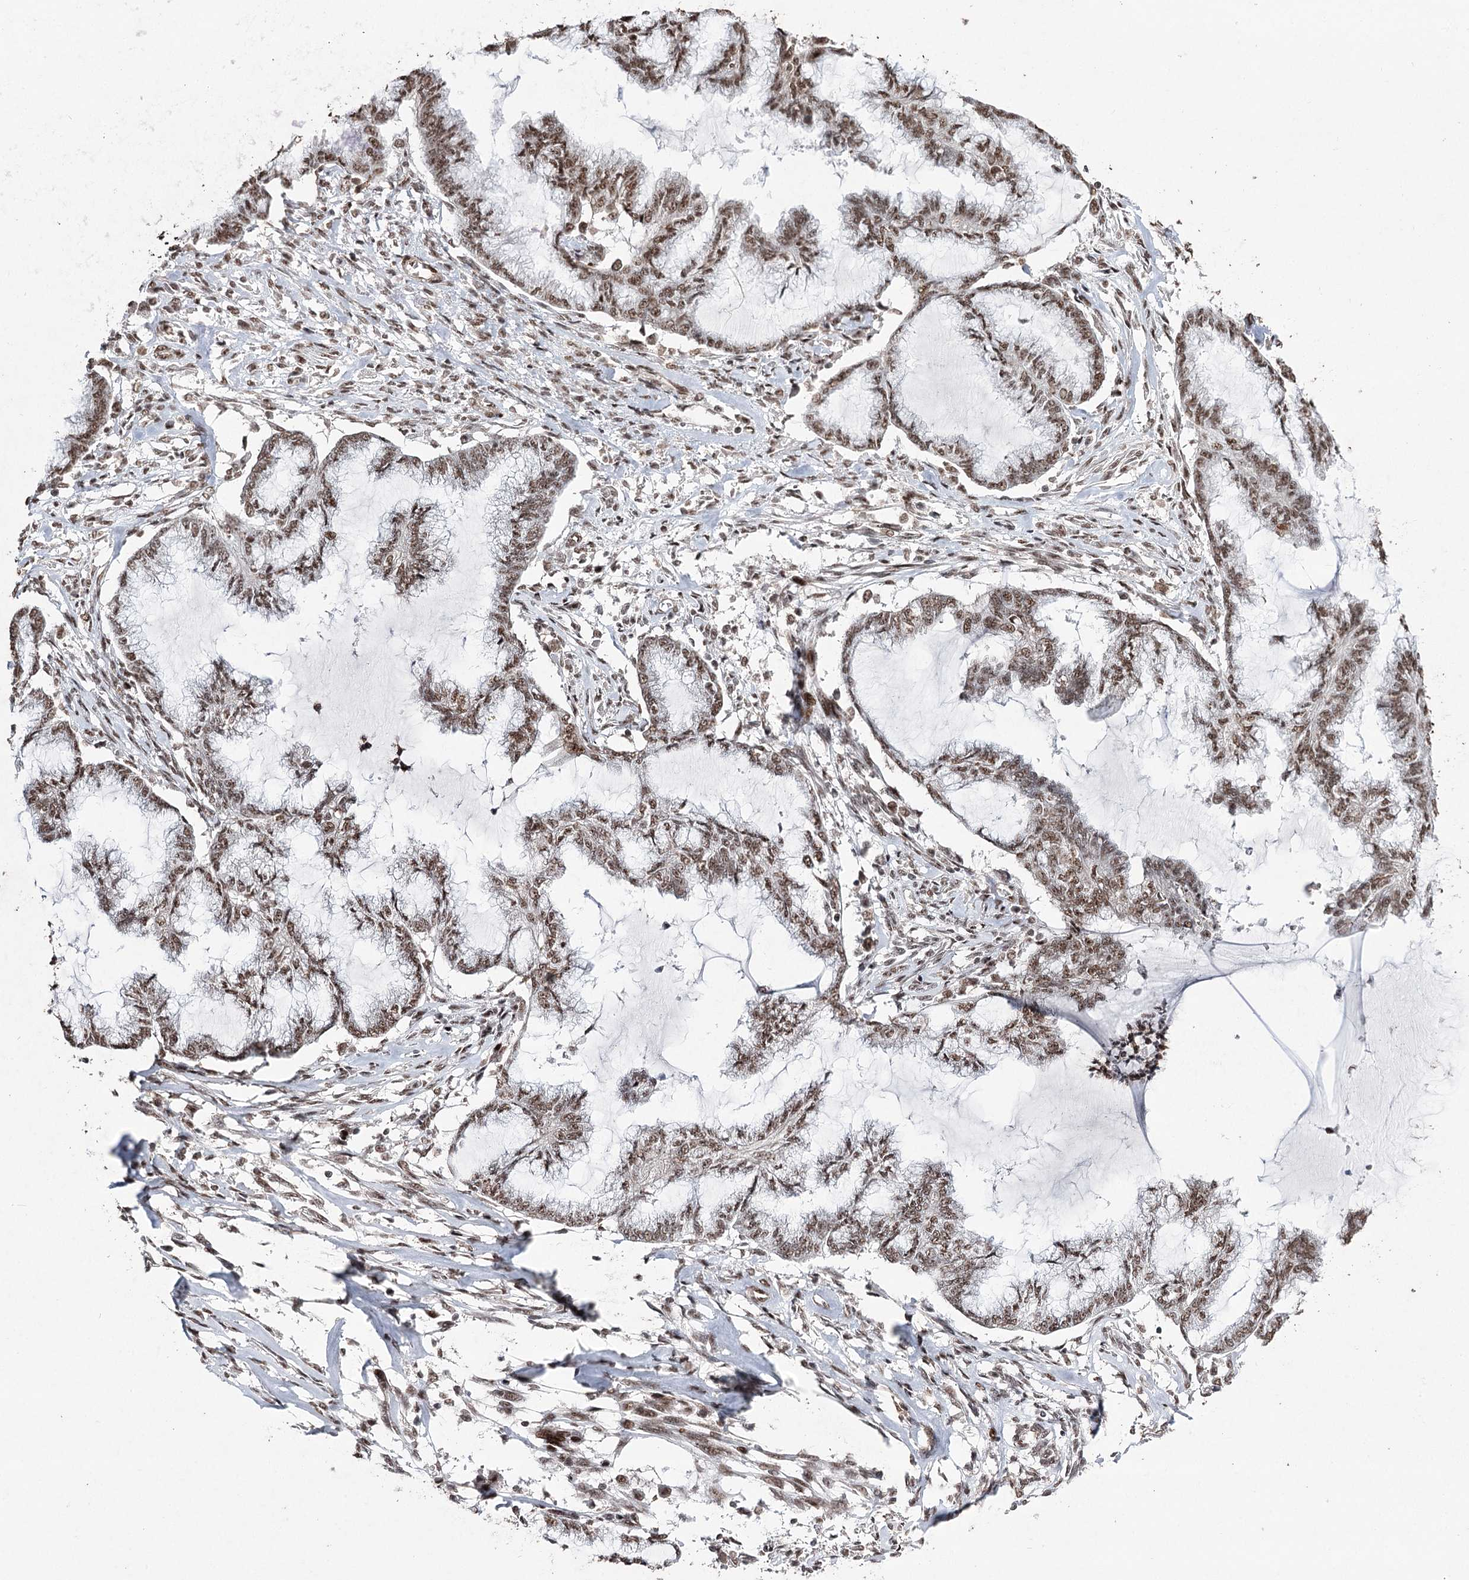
{"staining": {"intensity": "moderate", "quantity": ">75%", "location": "nuclear"}, "tissue": "endometrial cancer", "cell_type": "Tumor cells", "image_type": "cancer", "snomed": [{"axis": "morphology", "description": "Adenocarcinoma, NOS"}, {"axis": "topography", "description": "Endometrium"}], "caption": "Adenocarcinoma (endometrial) stained for a protein shows moderate nuclear positivity in tumor cells.", "gene": "PDCD4", "patient": {"sex": "female", "age": 86}}